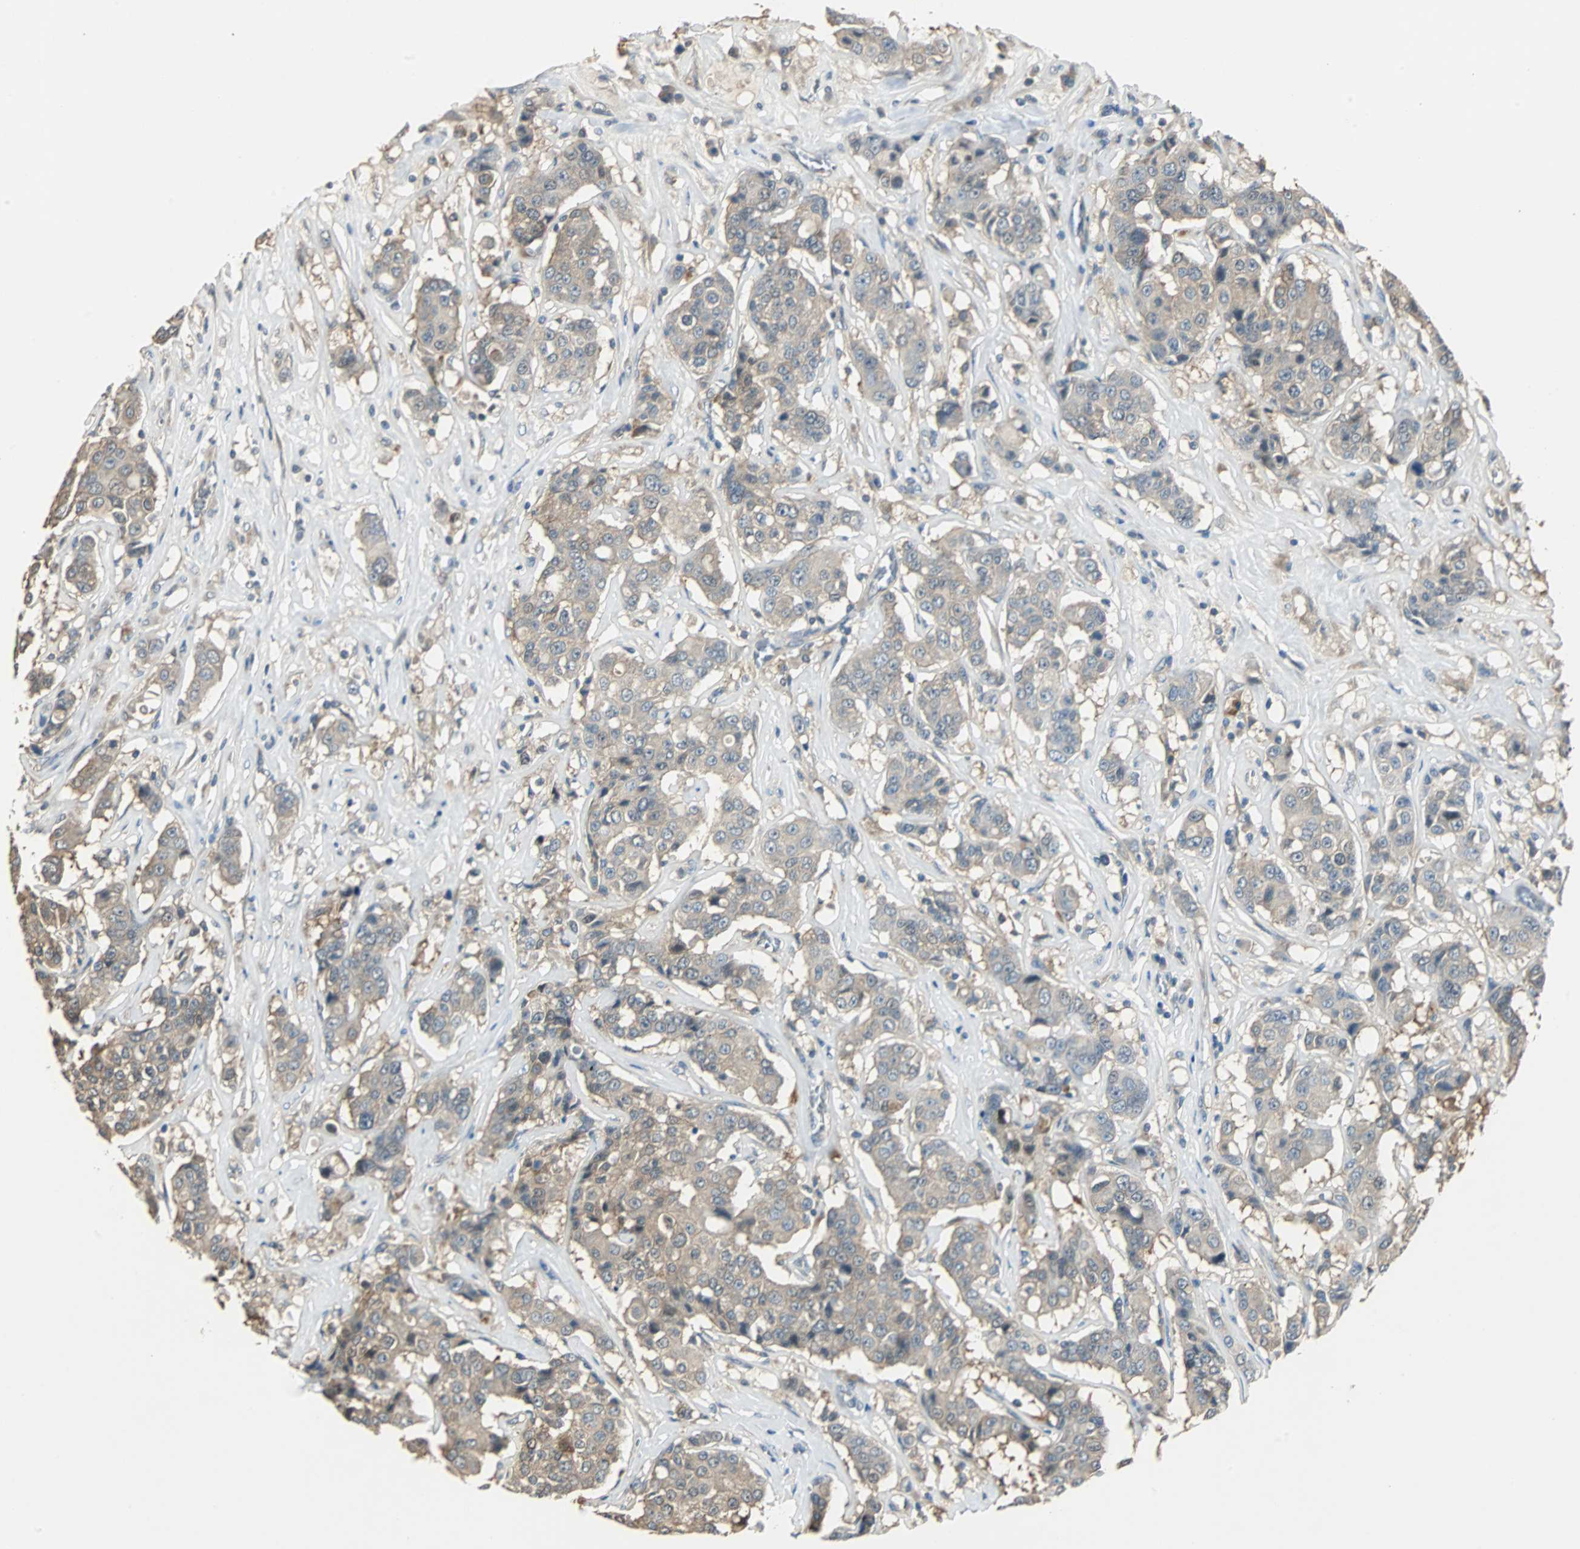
{"staining": {"intensity": "weak", "quantity": "25%-75%", "location": "cytoplasmic/membranous"}, "tissue": "breast cancer", "cell_type": "Tumor cells", "image_type": "cancer", "snomed": [{"axis": "morphology", "description": "Duct carcinoma"}, {"axis": "topography", "description": "Breast"}], "caption": "Immunohistochemical staining of human breast cancer displays weak cytoplasmic/membranous protein positivity in approximately 25%-75% of tumor cells.", "gene": "ABHD2", "patient": {"sex": "female", "age": 27}}